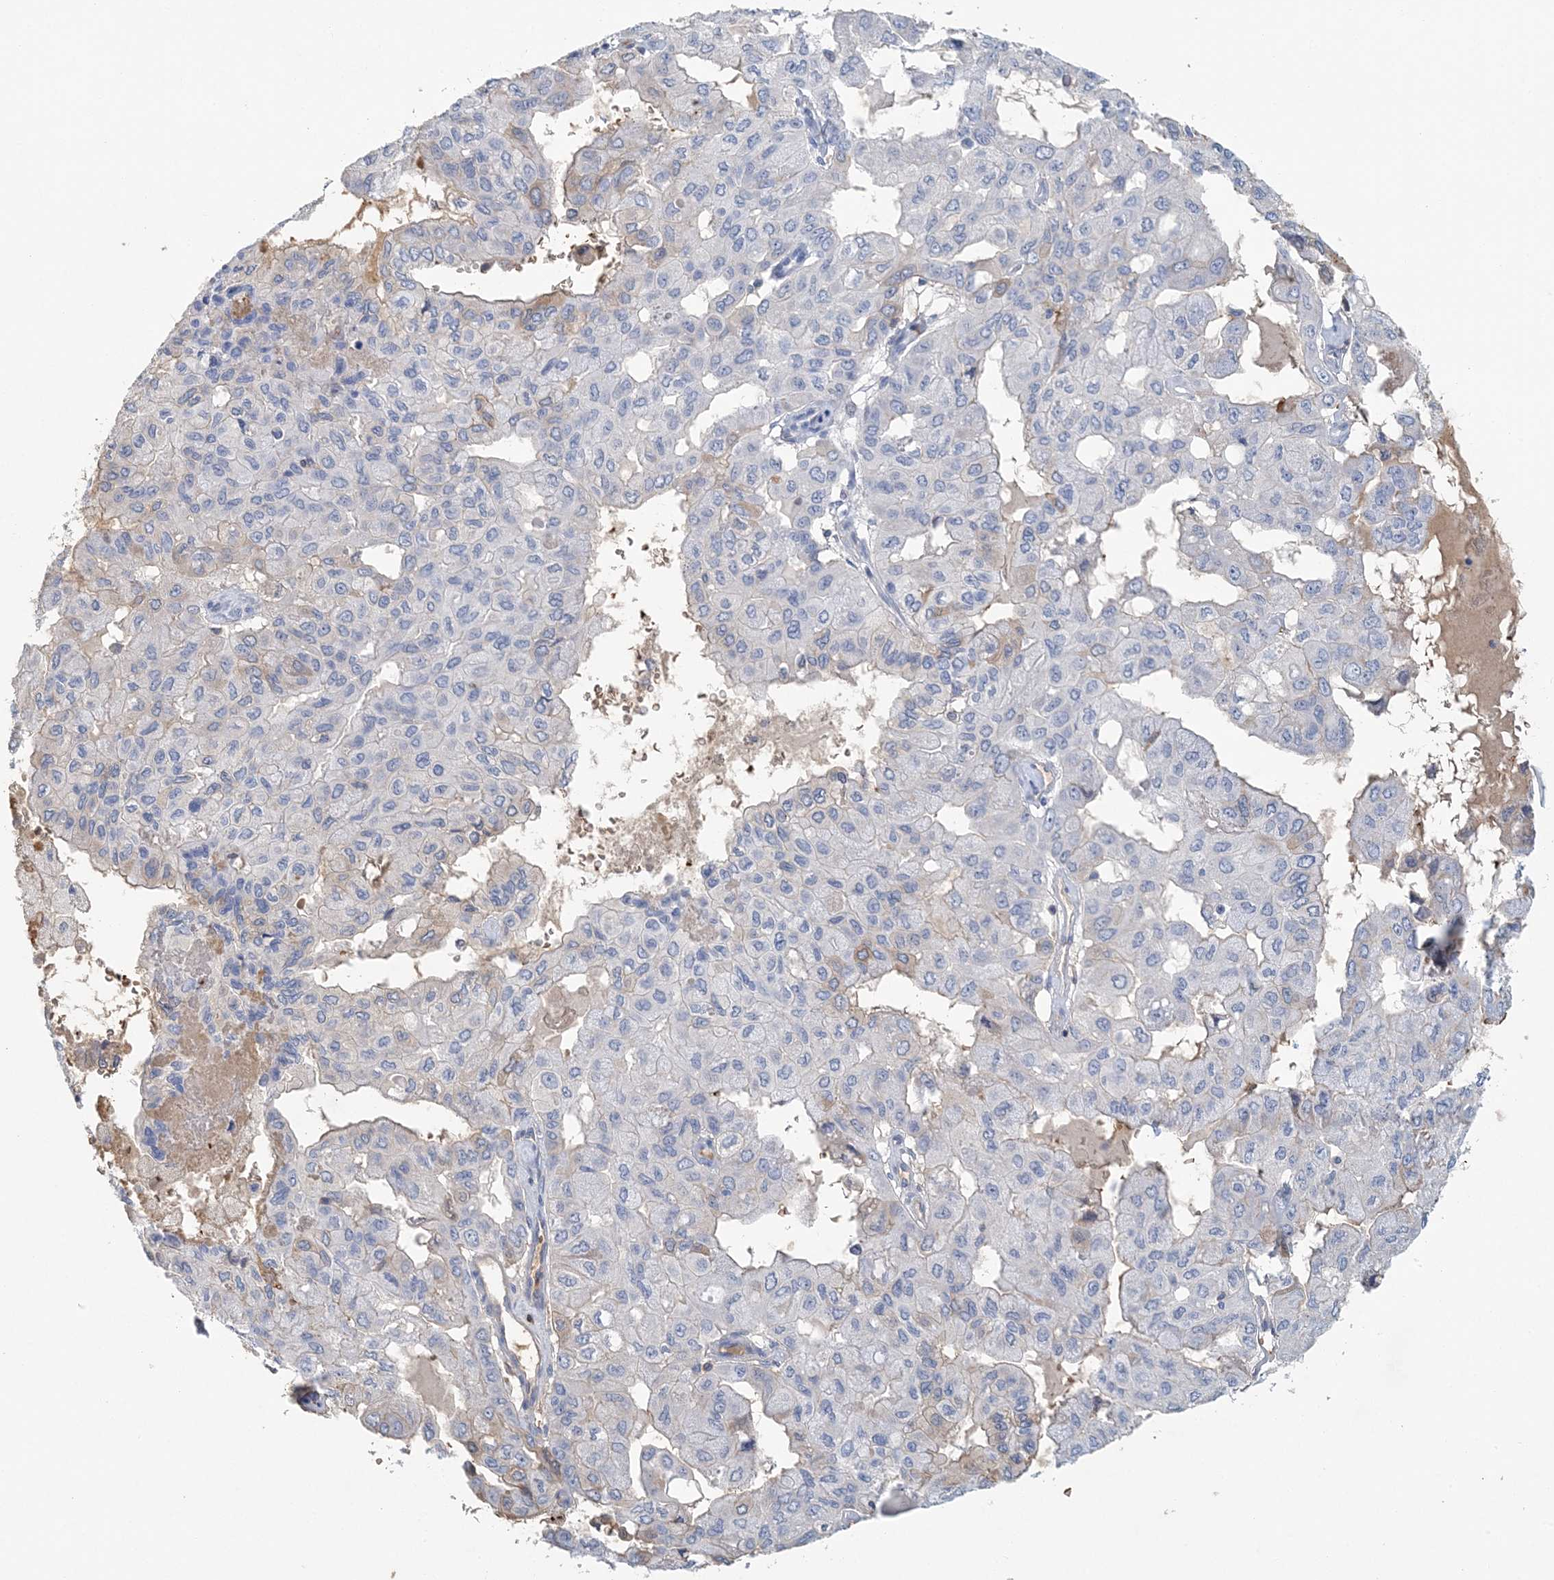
{"staining": {"intensity": "moderate", "quantity": "<25%", "location": "cytoplasmic/membranous"}, "tissue": "pancreatic cancer", "cell_type": "Tumor cells", "image_type": "cancer", "snomed": [{"axis": "morphology", "description": "Adenocarcinoma, NOS"}, {"axis": "topography", "description": "Pancreas"}], "caption": "Immunohistochemical staining of pancreatic adenocarcinoma demonstrates low levels of moderate cytoplasmic/membranous positivity in approximately <25% of tumor cells. (DAB (3,3'-diaminobenzidine) IHC with brightfield microscopy, high magnification).", "gene": "HBD", "patient": {"sex": "male", "age": 51}}